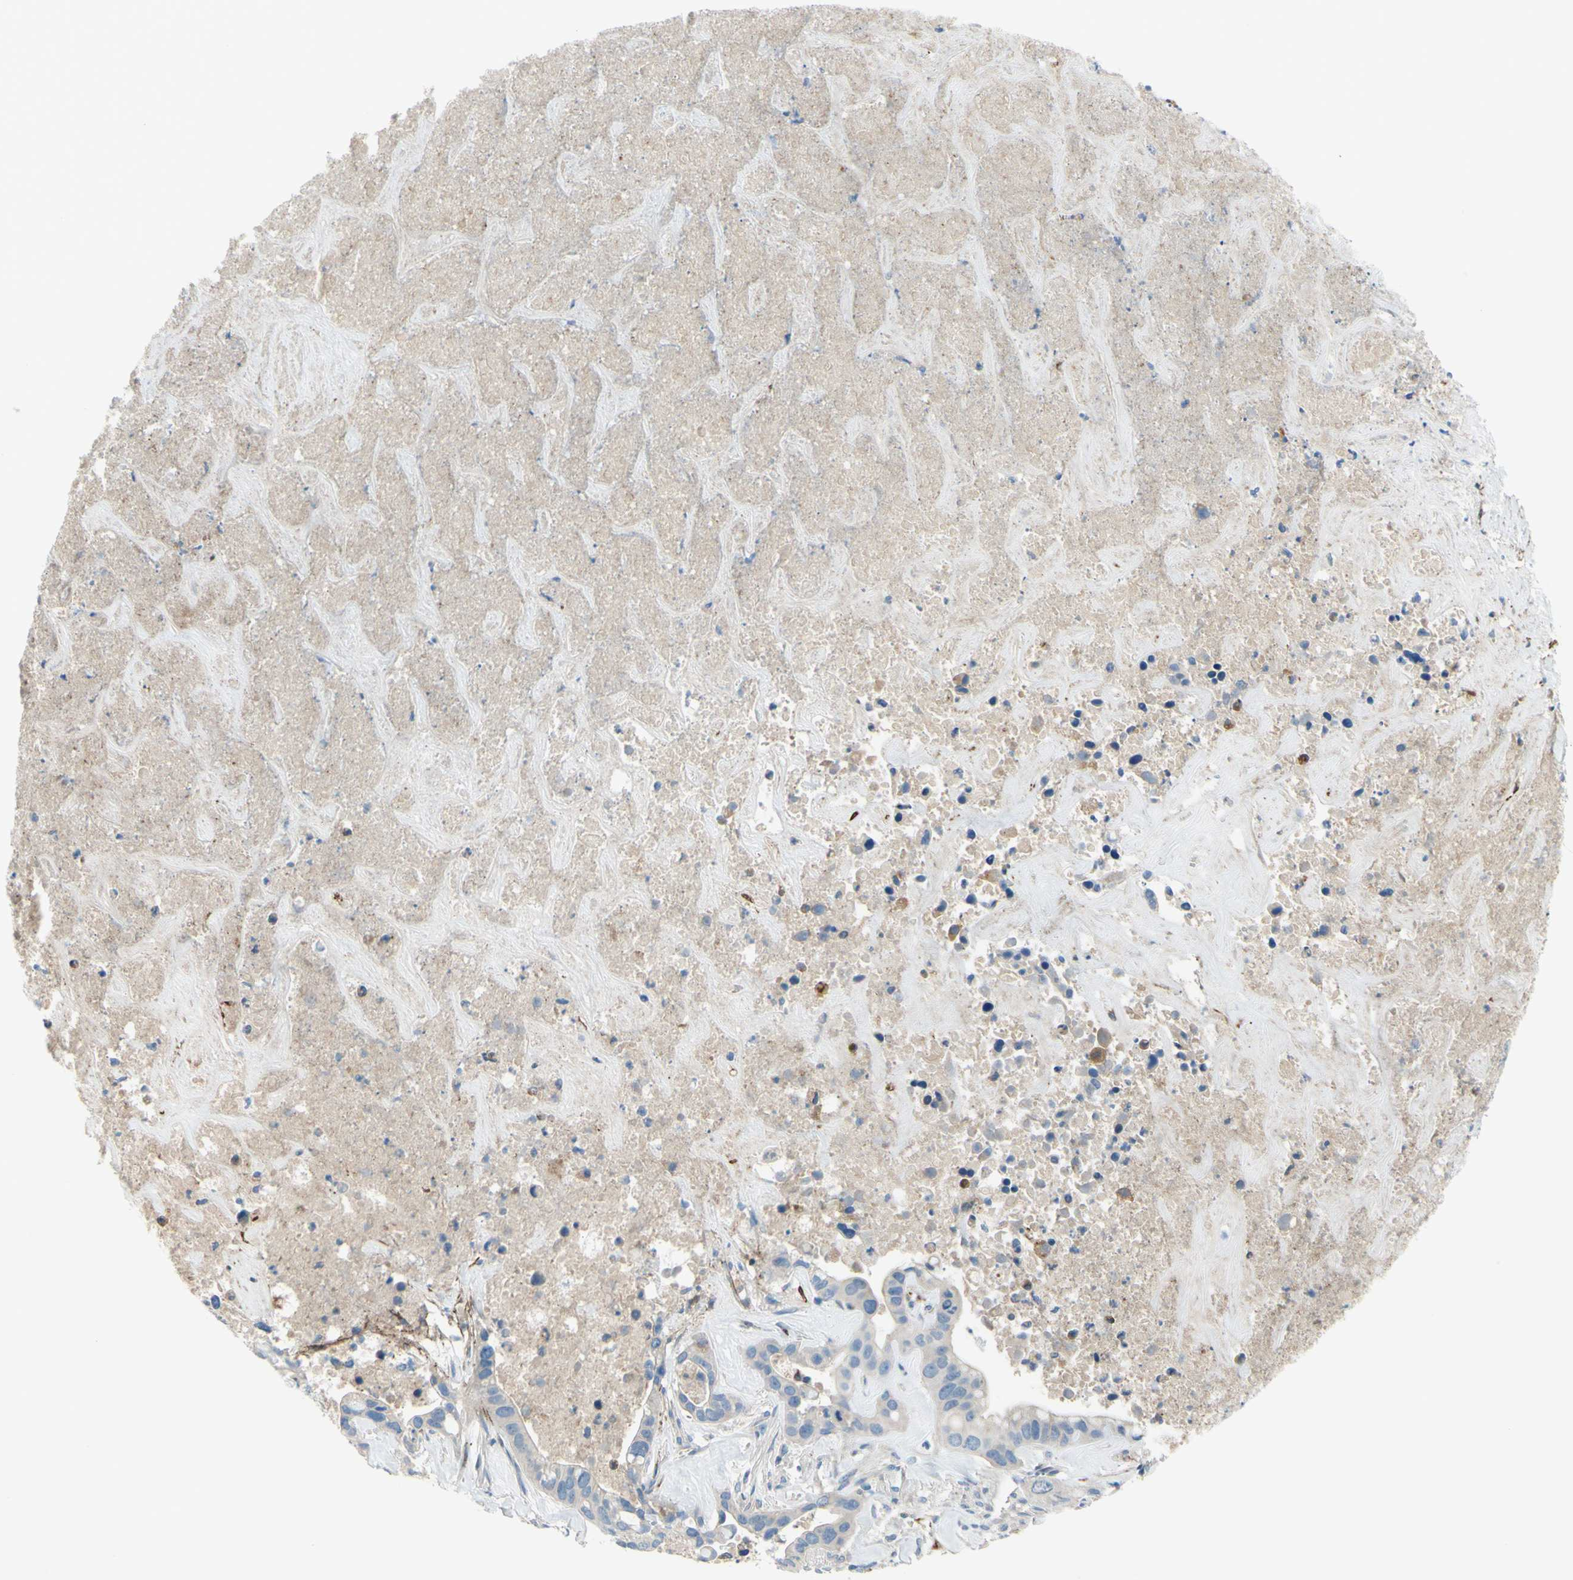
{"staining": {"intensity": "negative", "quantity": "none", "location": "none"}, "tissue": "liver cancer", "cell_type": "Tumor cells", "image_type": "cancer", "snomed": [{"axis": "morphology", "description": "Cholangiocarcinoma"}, {"axis": "topography", "description": "Liver"}], "caption": "DAB immunohistochemical staining of human liver cancer reveals no significant expression in tumor cells.", "gene": "PRRG2", "patient": {"sex": "female", "age": 65}}